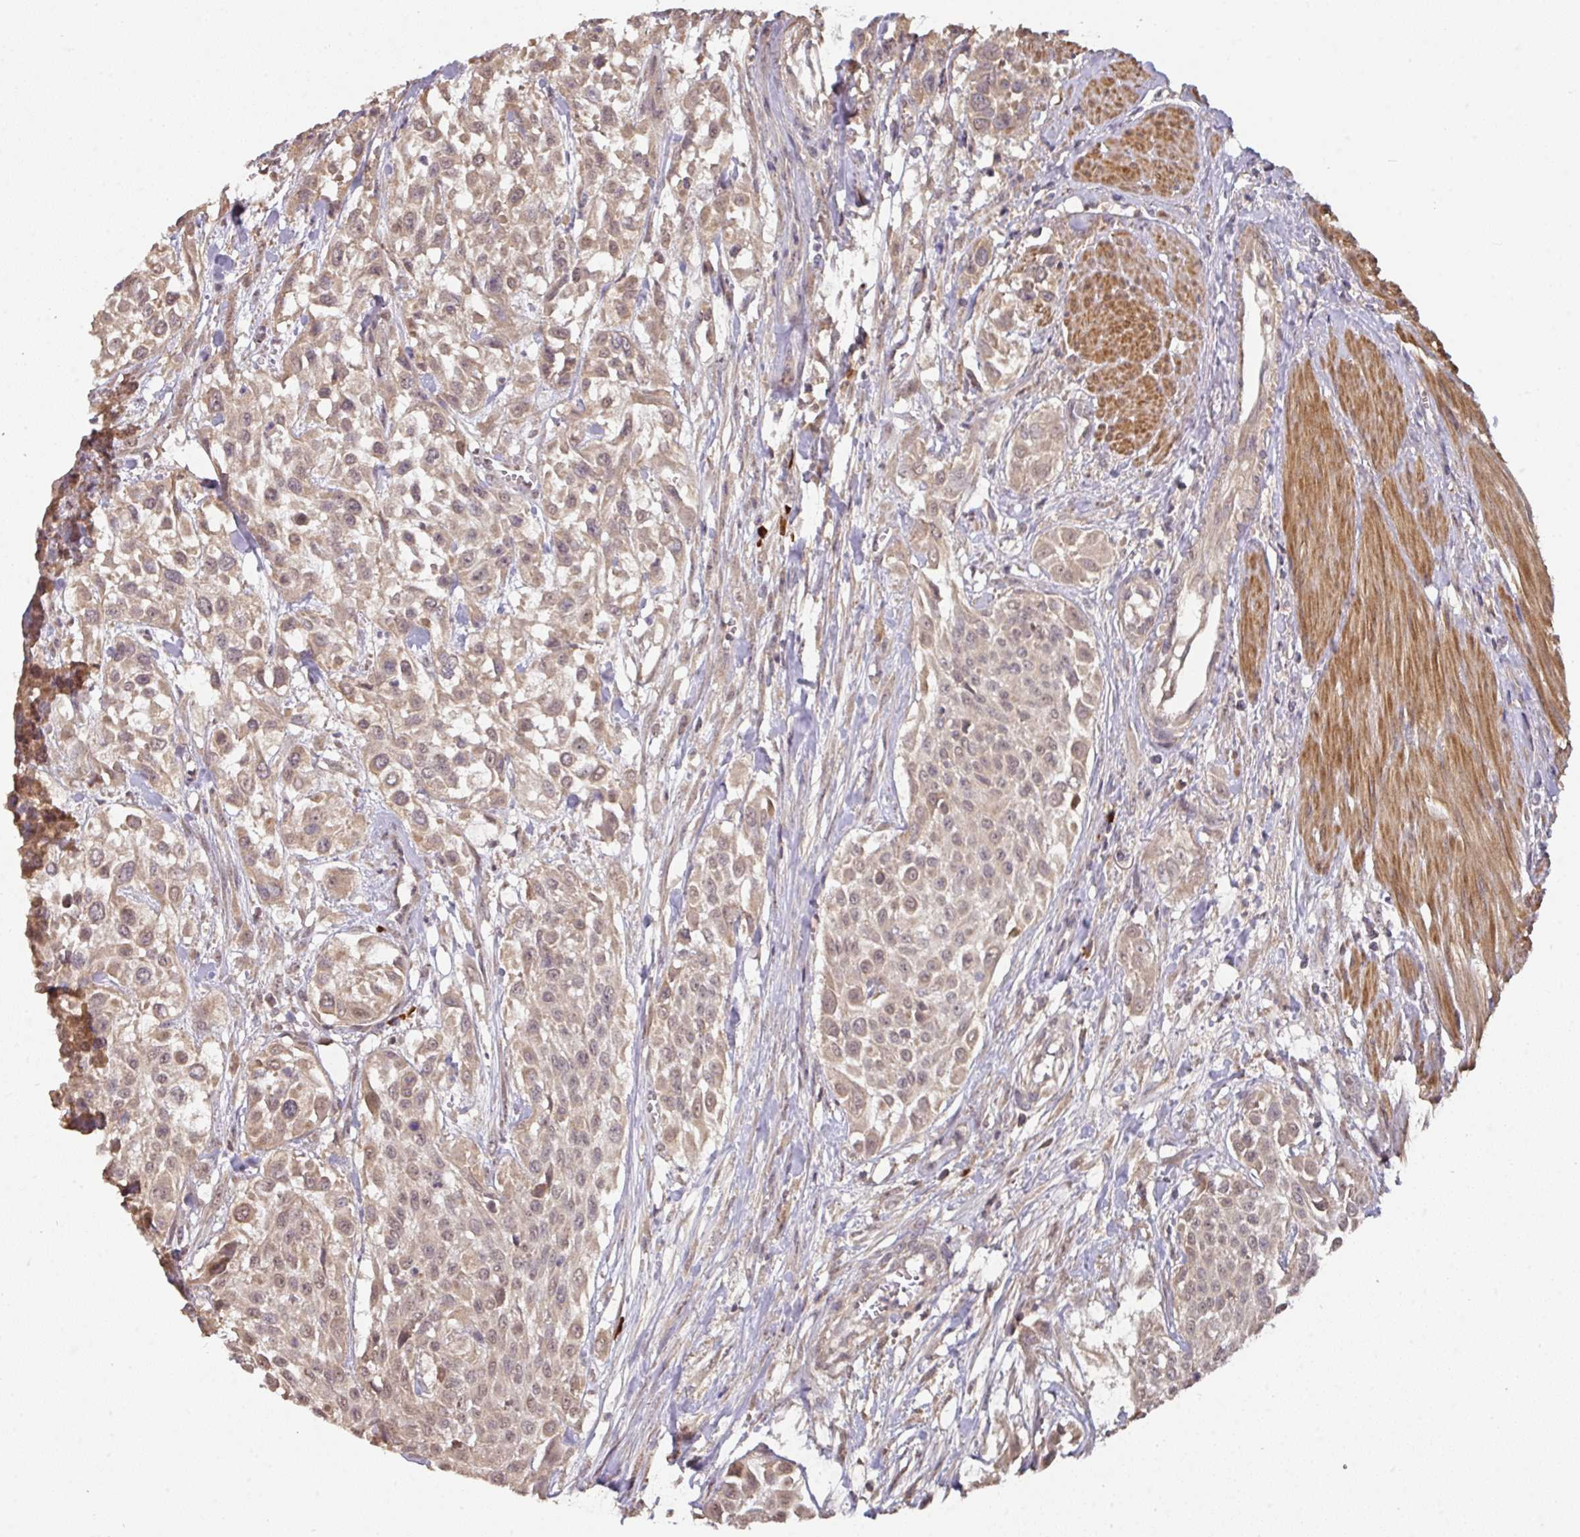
{"staining": {"intensity": "weak", "quantity": ">75%", "location": "cytoplasmic/membranous,nuclear"}, "tissue": "urothelial cancer", "cell_type": "Tumor cells", "image_type": "cancer", "snomed": [{"axis": "morphology", "description": "Urothelial carcinoma, High grade"}, {"axis": "topography", "description": "Urinary bladder"}], "caption": "A high-resolution image shows immunohistochemistry (IHC) staining of urothelial cancer, which exhibits weak cytoplasmic/membranous and nuclear expression in approximately >75% of tumor cells.", "gene": "ACVR2B", "patient": {"sex": "male", "age": 57}}